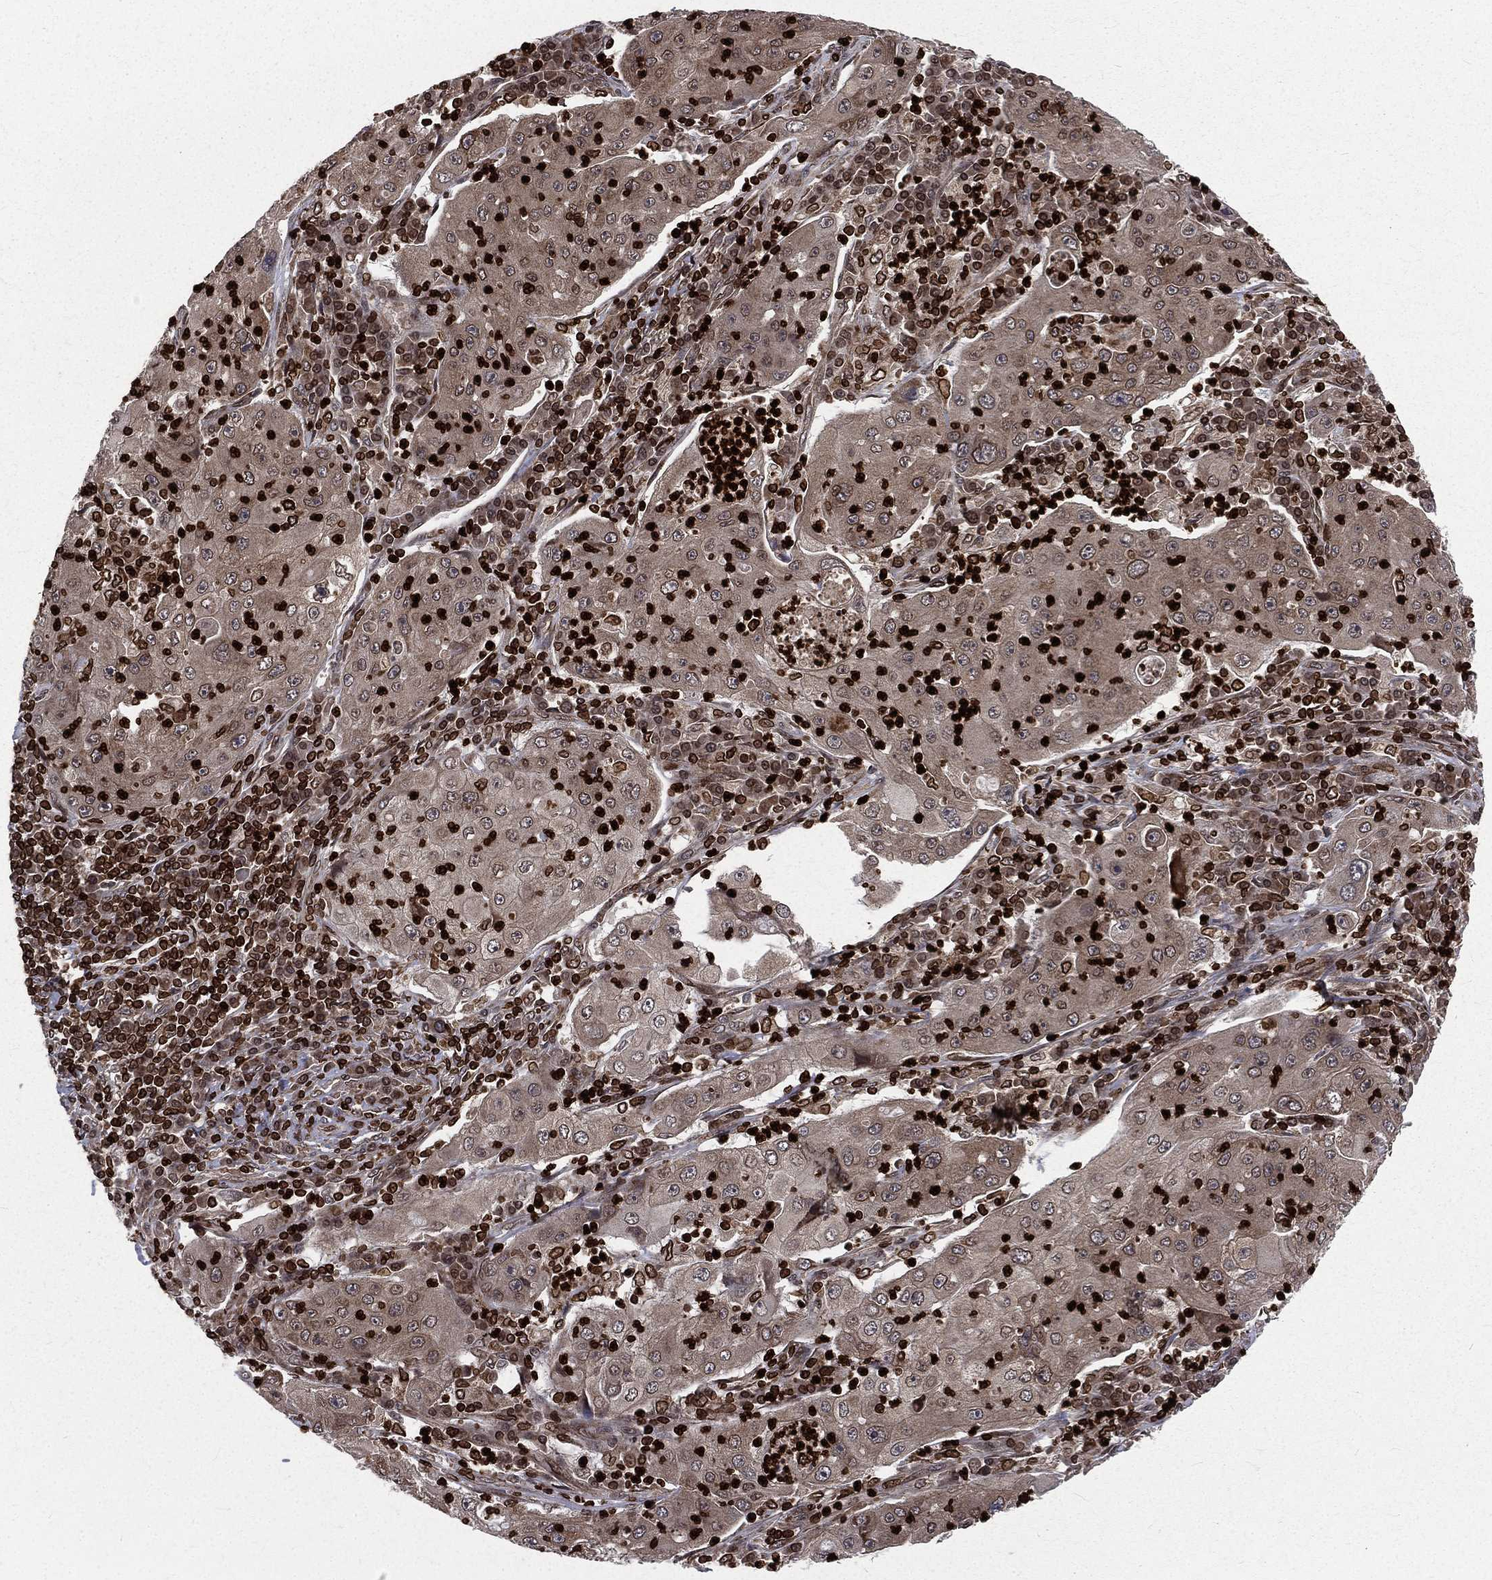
{"staining": {"intensity": "negative", "quantity": "none", "location": "none"}, "tissue": "lung cancer", "cell_type": "Tumor cells", "image_type": "cancer", "snomed": [{"axis": "morphology", "description": "Squamous cell carcinoma, NOS"}, {"axis": "topography", "description": "Lung"}], "caption": "The micrograph displays no significant staining in tumor cells of lung squamous cell carcinoma. (DAB IHC with hematoxylin counter stain).", "gene": "LBR", "patient": {"sex": "female", "age": 59}}